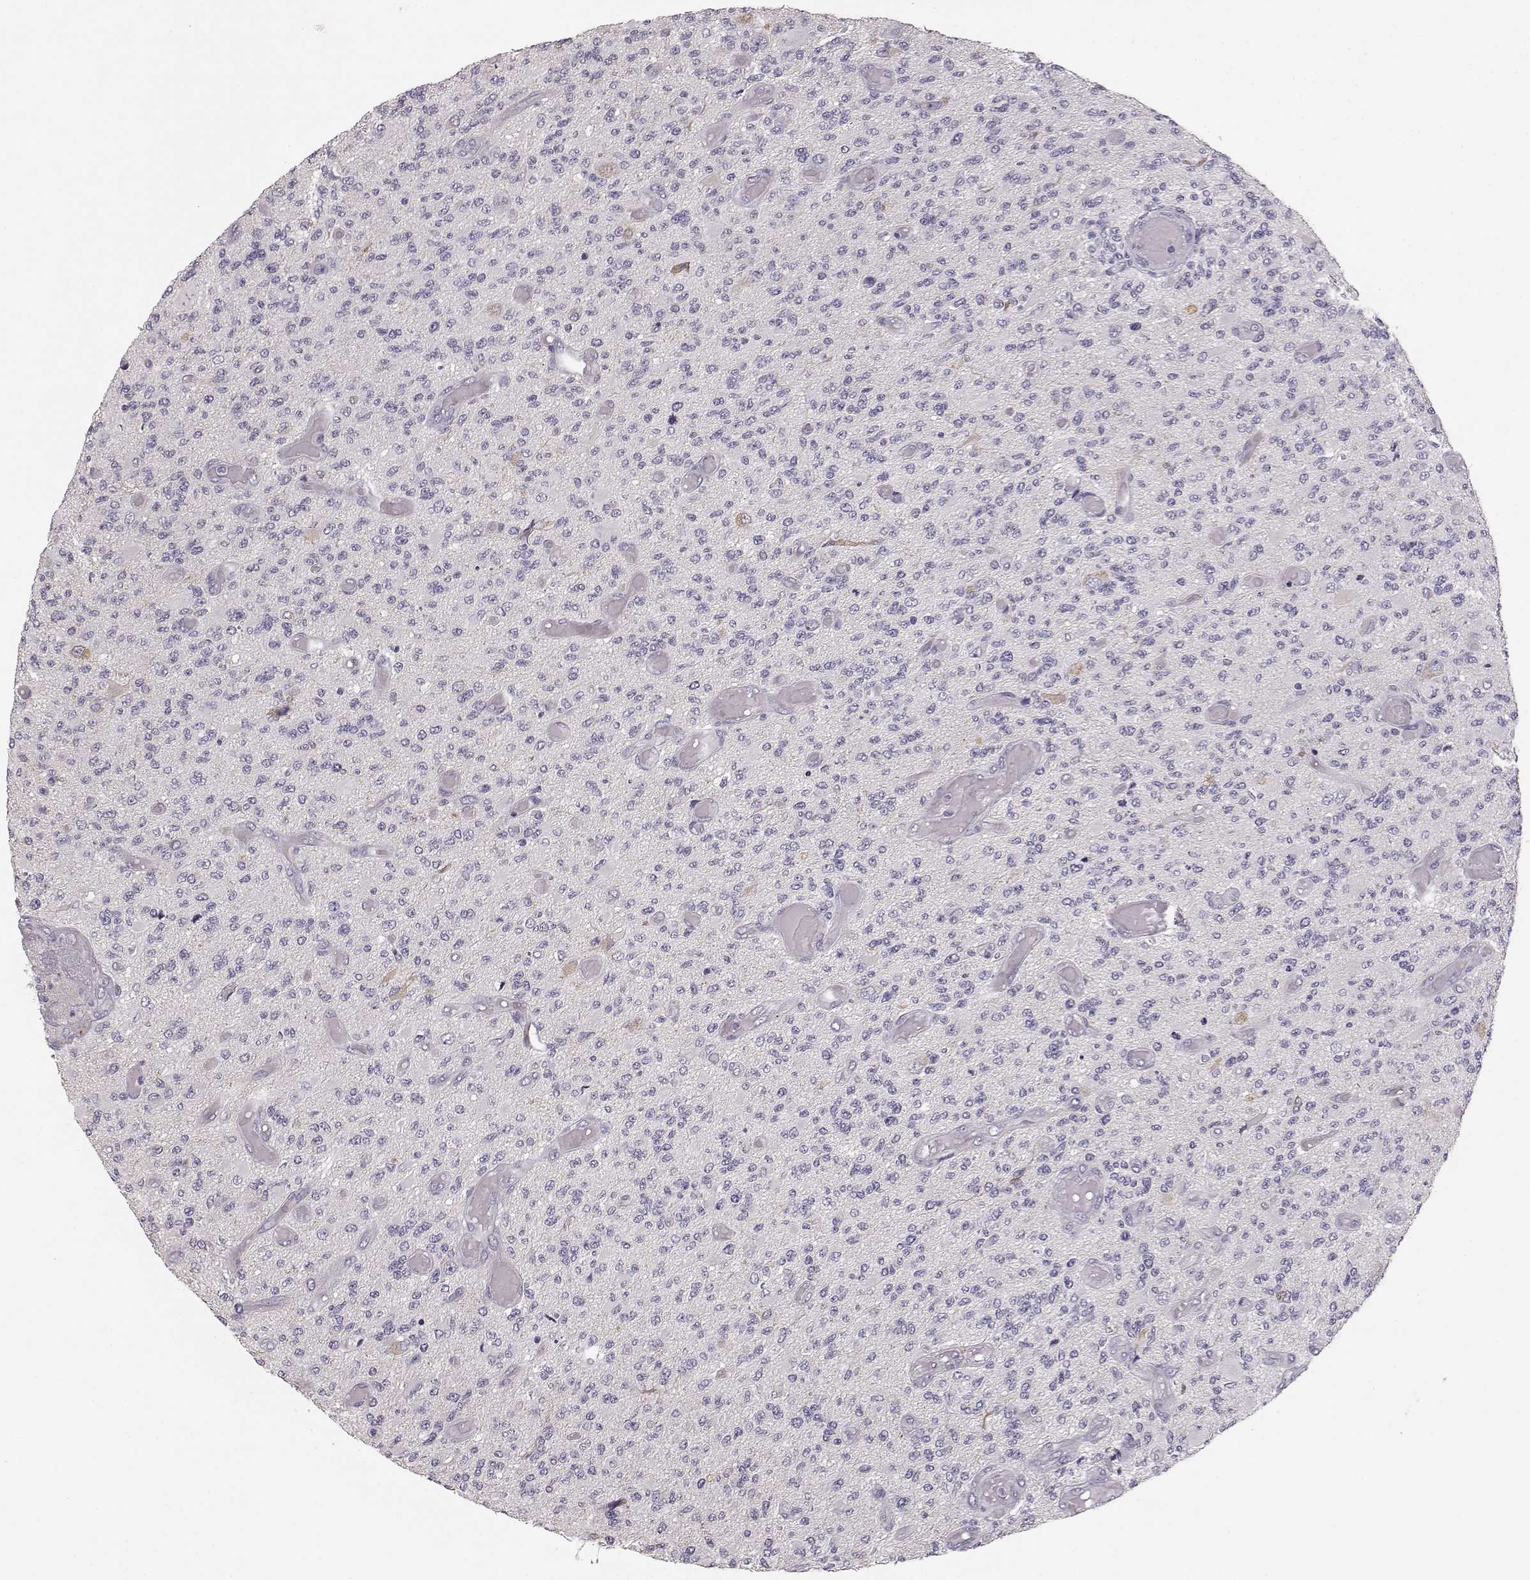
{"staining": {"intensity": "negative", "quantity": "none", "location": "none"}, "tissue": "glioma", "cell_type": "Tumor cells", "image_type": "cancer", "snomed": [{"axis": "morphology", "description": "Glioma, malignant, High grade"}, {"axis": "topography", "description": "Brain"}], "caption": "High-grade glioma (malignant) was stained to show a protein in brown. There is no significant positivity in tumor cells.", "gene": "GHR", "patient": {"sex": "female", "age": 63}}